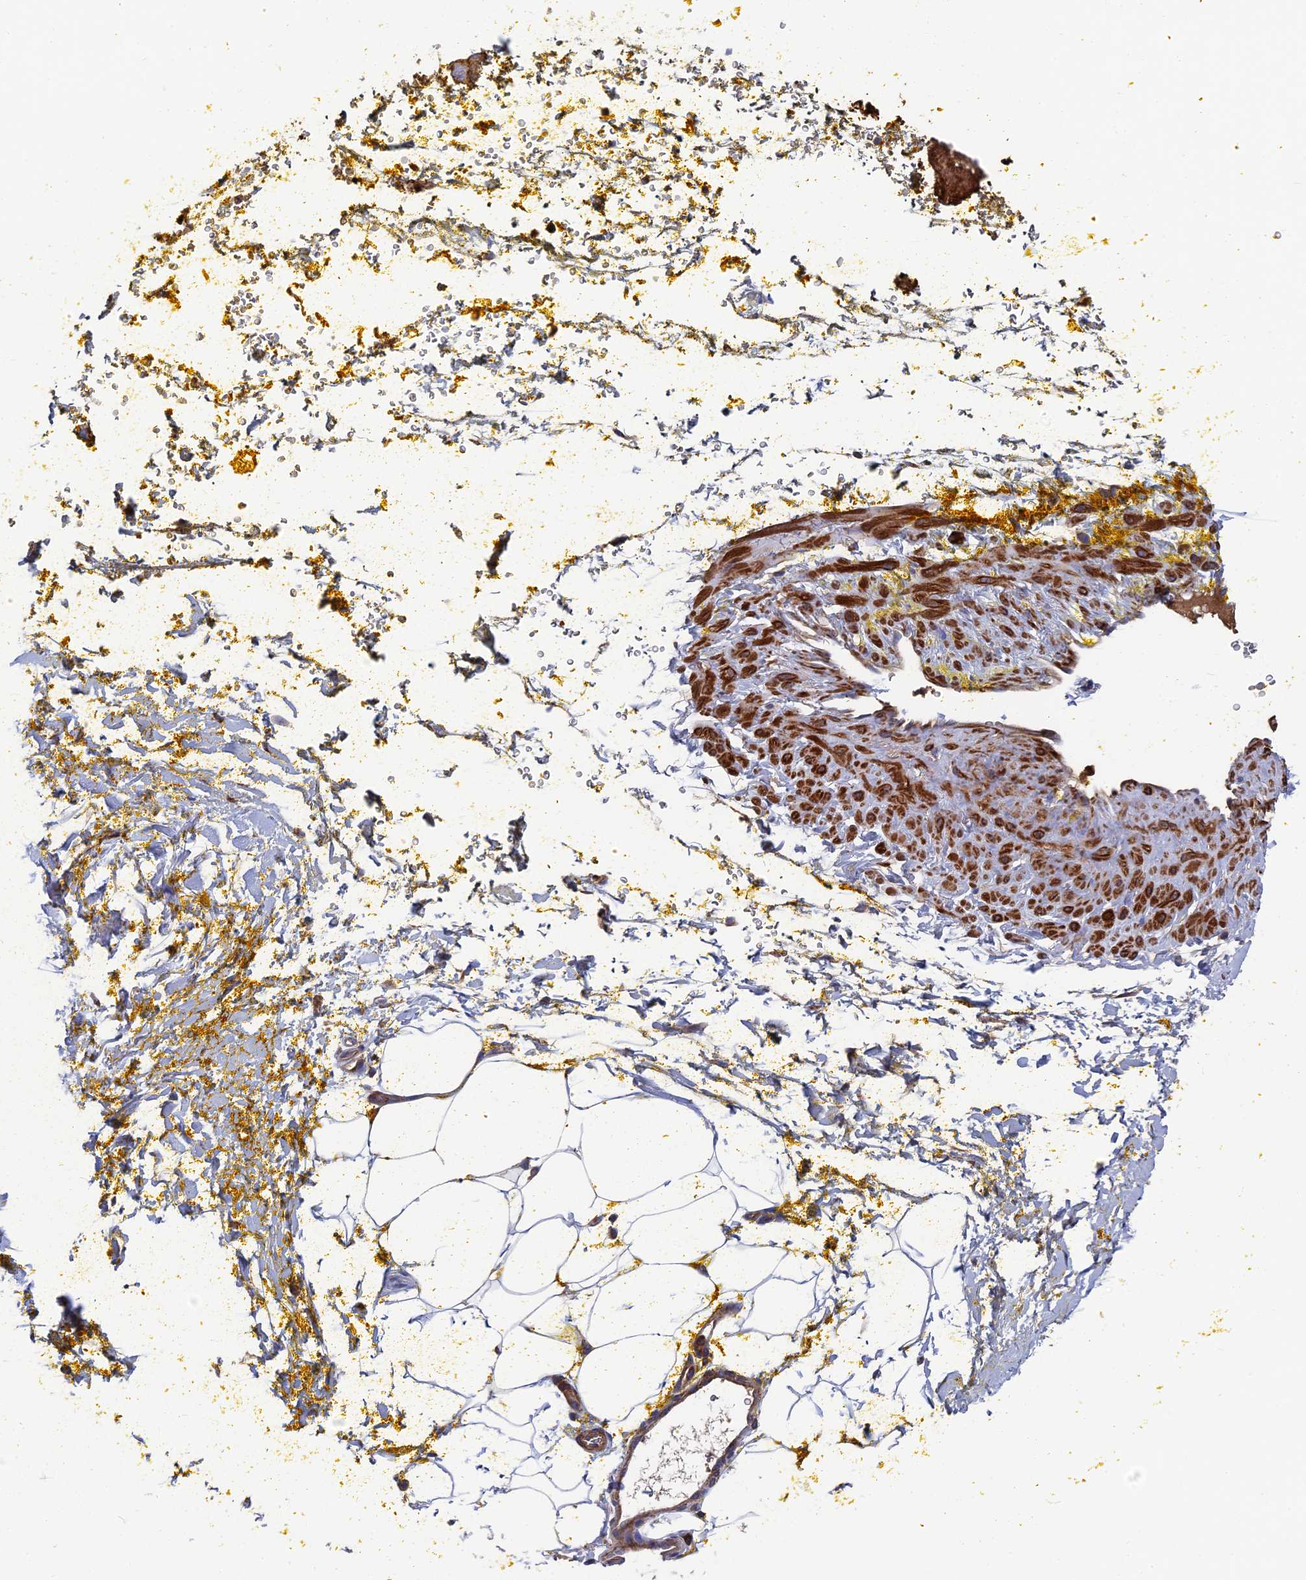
{"staining": {"intensity": "negative", "quantity": "none", "location": "none"}, "tissue": "adipose tissue", "cell_type": "Adipocytes", "image_type": "normal", "snomed": [{"axis": "morphology", "description": "Normal tissue, NOS"}, {"axis": "morphology", "description": "Adenocarcinoma, Low grade"}, {"axis": "topography", "description": "Prostate"}, {"axis": "topography", "description": "Peripheral nerve tissue"}], "caption": "The image displays no staining of adipocytes in unremarkable adipose tissue.", "gene": "DNAJC3", "patient": {"sex": "male", "age": 63}}